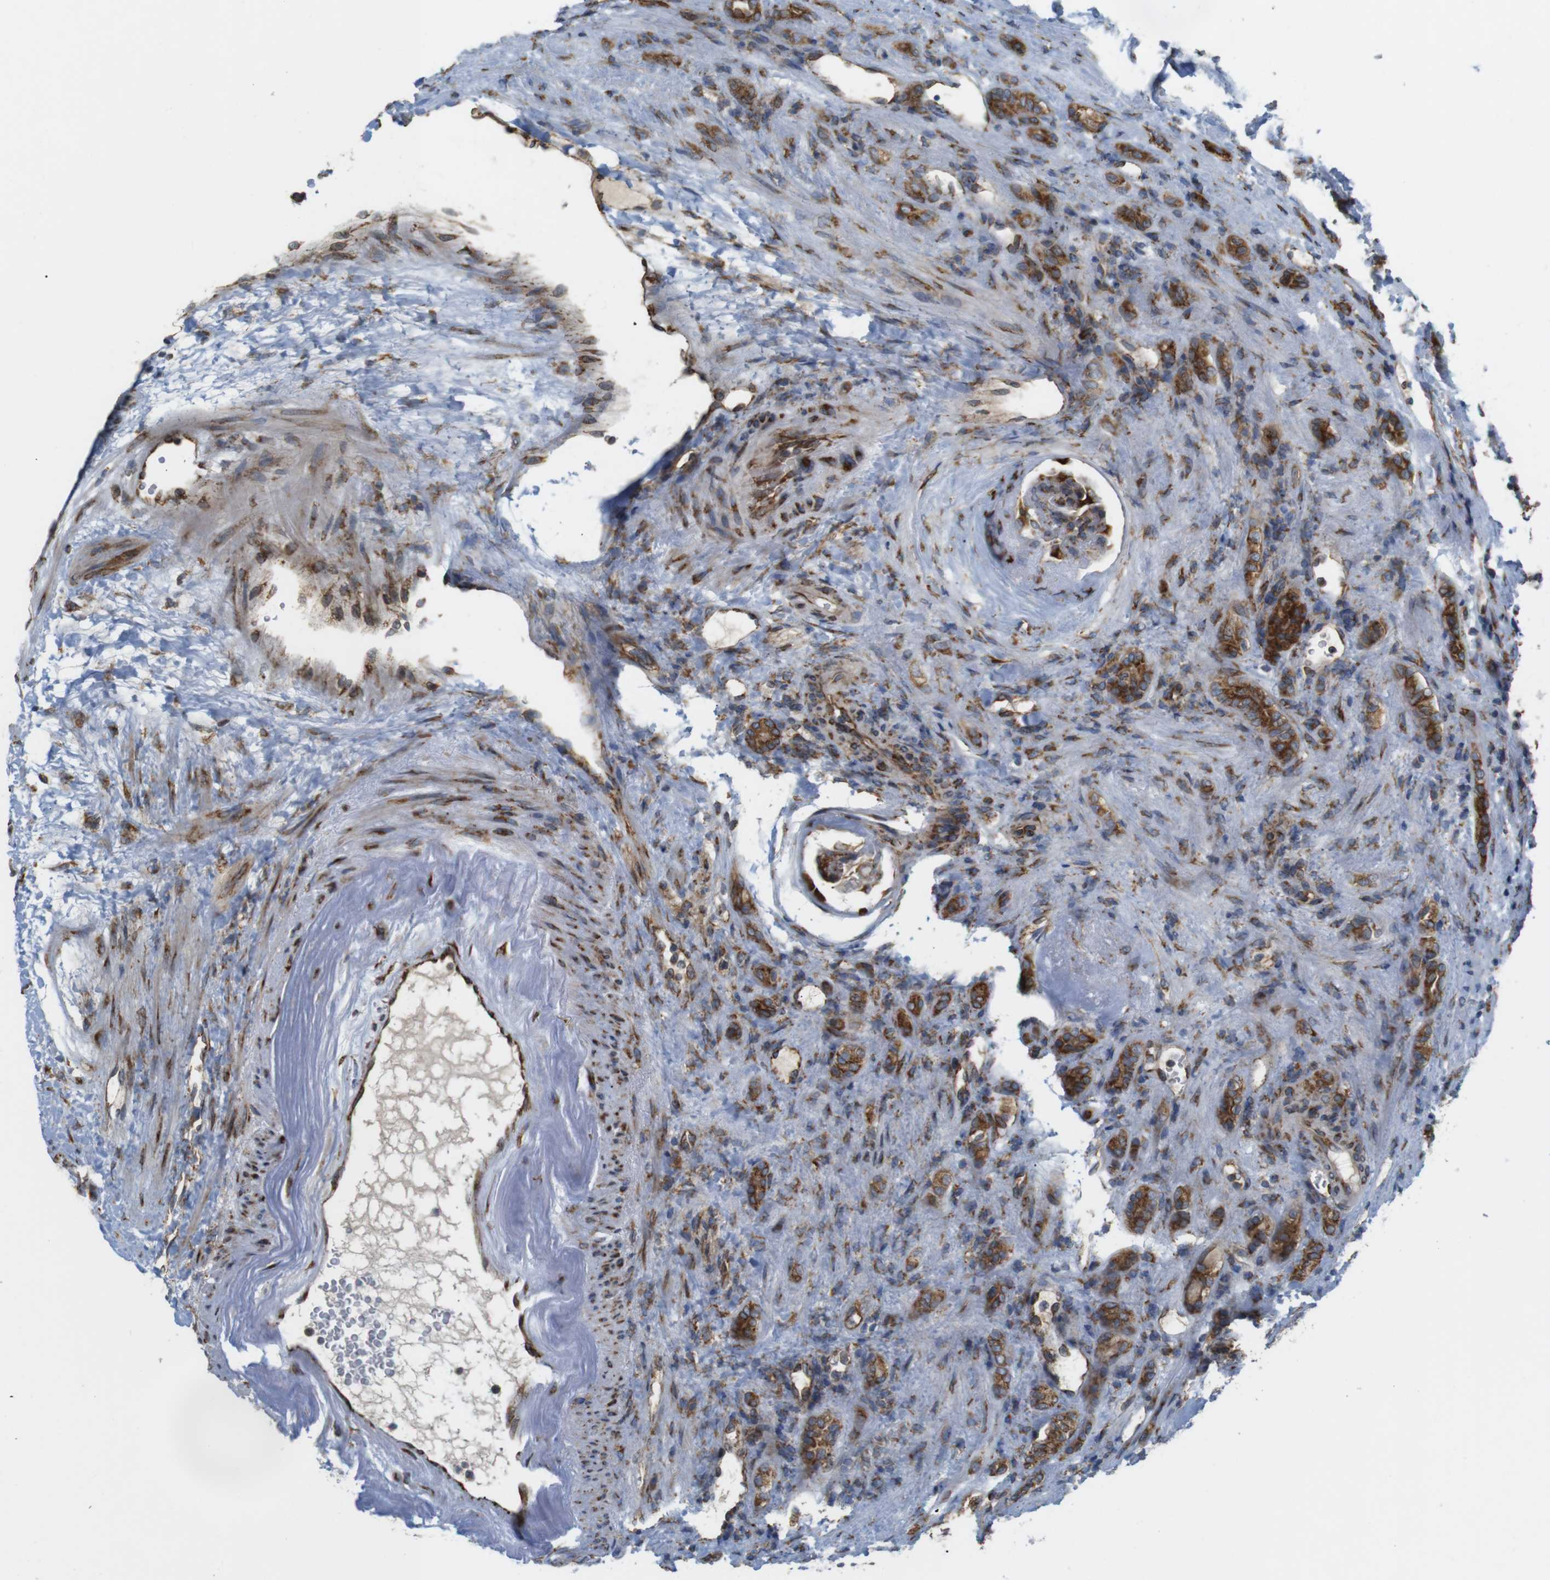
{"staining": {"intensity": "moderate", "quantity": ">75%", "location": "cytoplasmic/membranous"}, "tissue": "renal cancer", "cell_type": "Tumor cells", "image_type": "cancer", "snomed": [{"axis": "morphology", "description": "Adenocarcinoma, NOS"}, {"axis": "topography", "description": "Kidney"}], "caption": "Immunohistochemical staining of human renal adenocarcinoma displays moderate cytoplasmic/membranous protein expression in approximately >75% of tumor cells.", "gene": "PCNX2", "patient": {"sex": "male", "age": 61}}